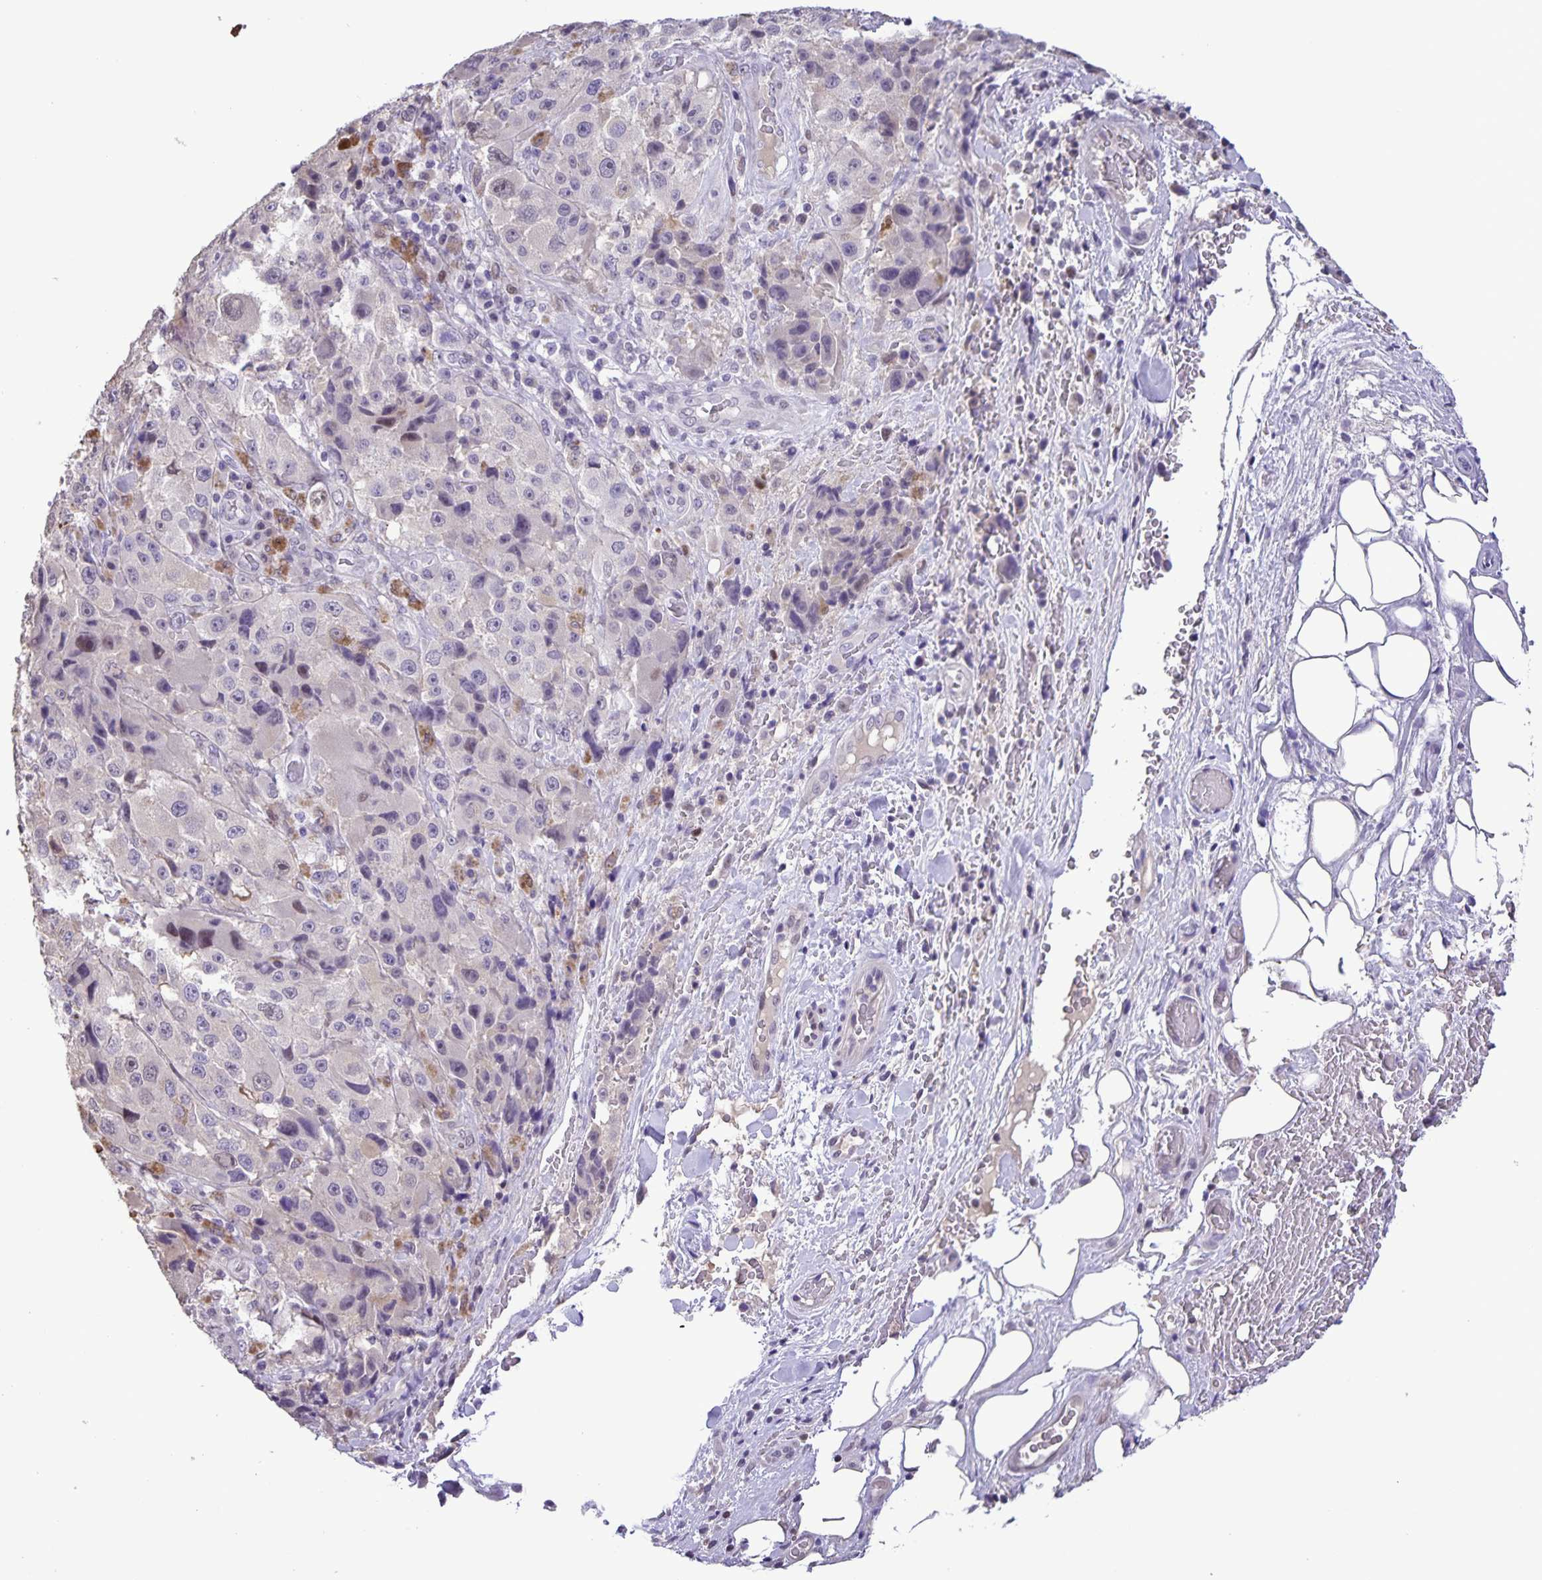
{"staining": {"intensity": "negative", "quantity": "none", "location": "none"}, "tissue": "melanoma", "cell_type": "Tumor cells", "image_type": "cancer", "snomed": [{"axis": "morphology", "description": "Malignant melanoma, Metastatic site"}, {"axis": "topography", "description": "Lymph node"}], "caption": "Tumor cells are negative for protein expression in human malignant melanoma (metastatic site). (Stains: DAB (3,3'-diaminobenzidine) immunohistochemistry (IHC) with hematoxylin counter stain, Microscopy: brightfield microscopy at high magnification).", "gene": "ONECUT2", "patient": {"sex": "male", "age": 62}}